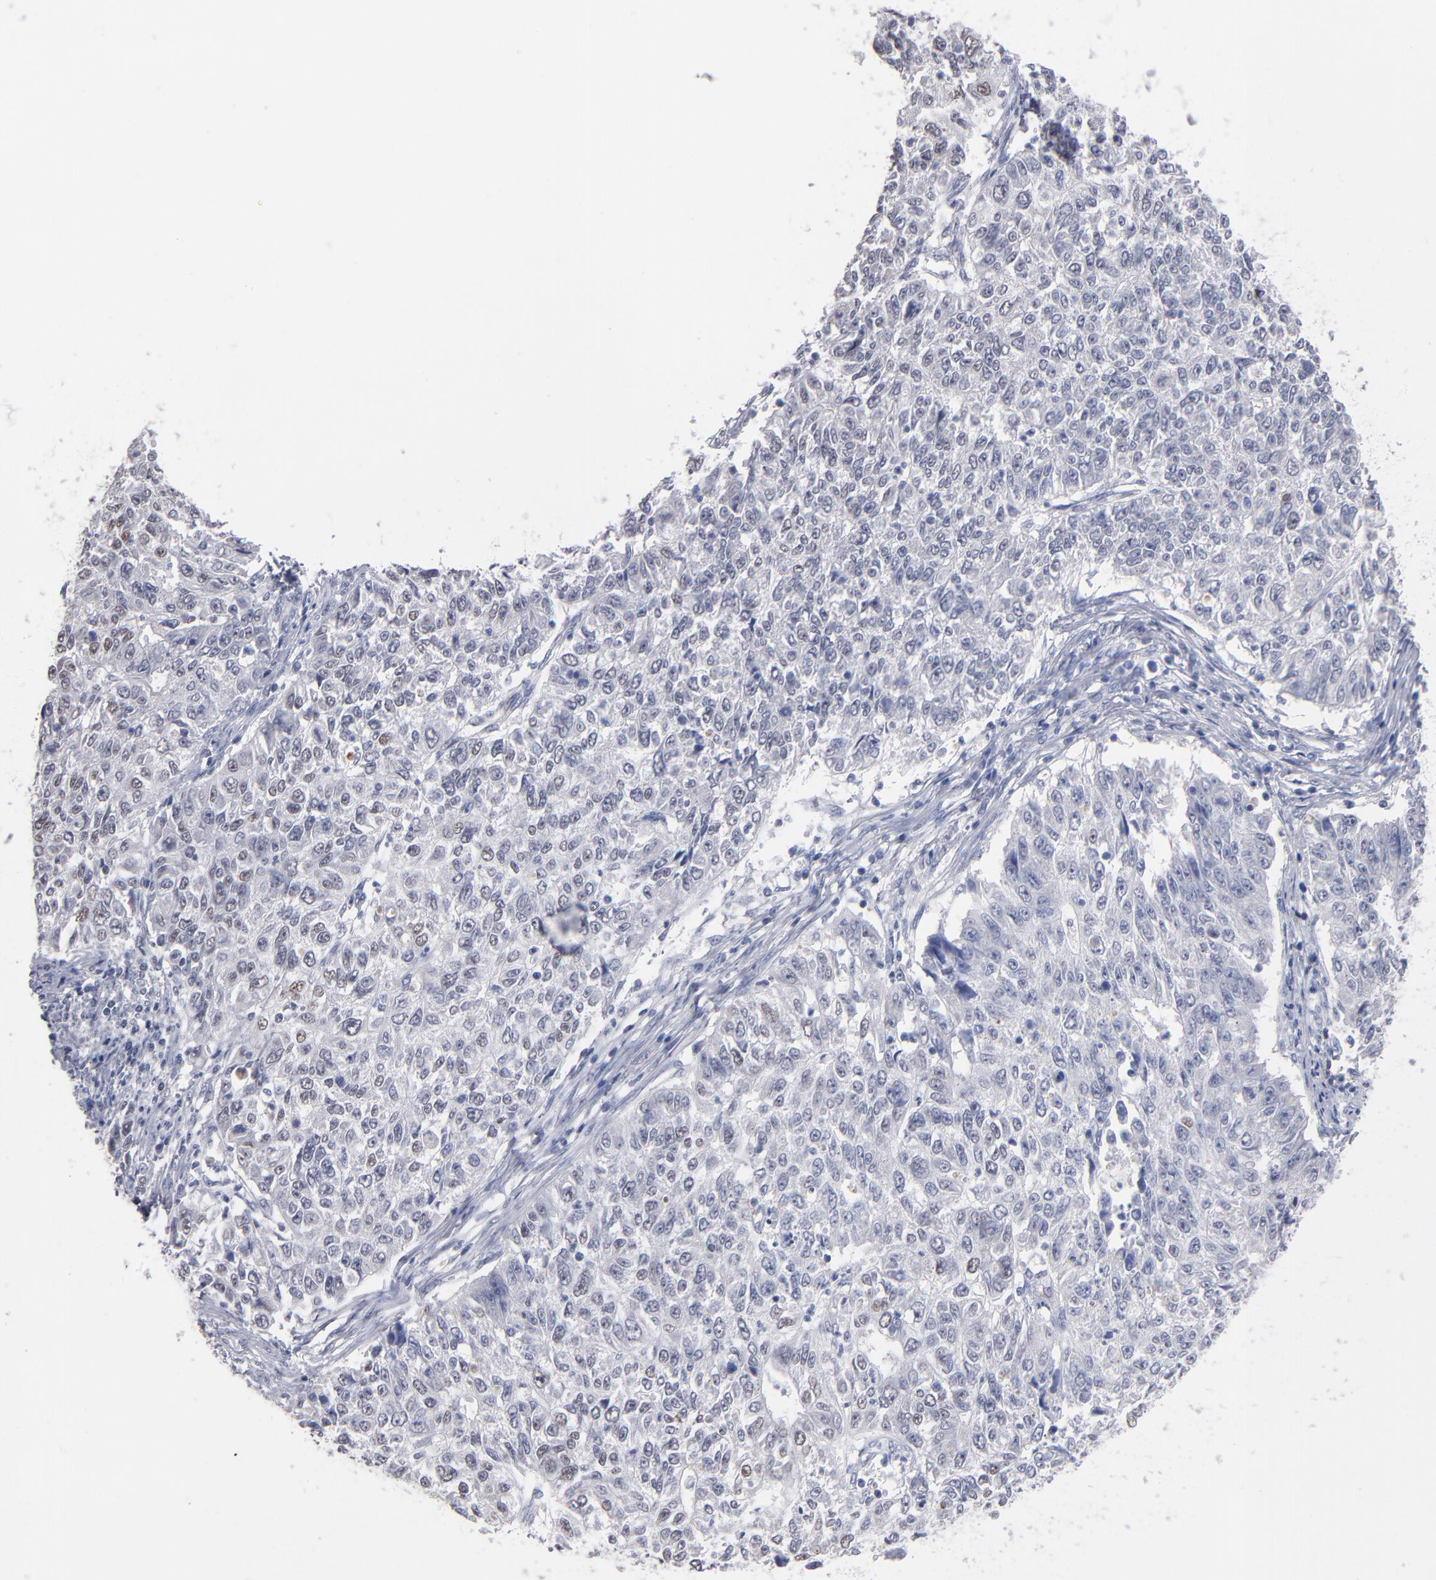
{"staining": {"intensity": "negative", "quantity": "none", "location": "none"}, "tissue": "endometrial cancer", "cell_type": "Tumor cells", "image_type": "cancer", "snomed": [{"axis": "morphology", "description": "Adenocarcinoma, NOS"}, {"axis": "topography", "description": "Endometrium"}], "caption": "A high-resolution micrograph shows IHC staining of adenocarcinoma (endometrial), which reveals no significant expression in tumor cells. The staining is performed using DAB (3,3'-diaminobenzidine) brown chromogen with nuclei counter-stained in using hematoxylin.", "gene": "MN1", "patient": {"sex": "female", "age": 42}}